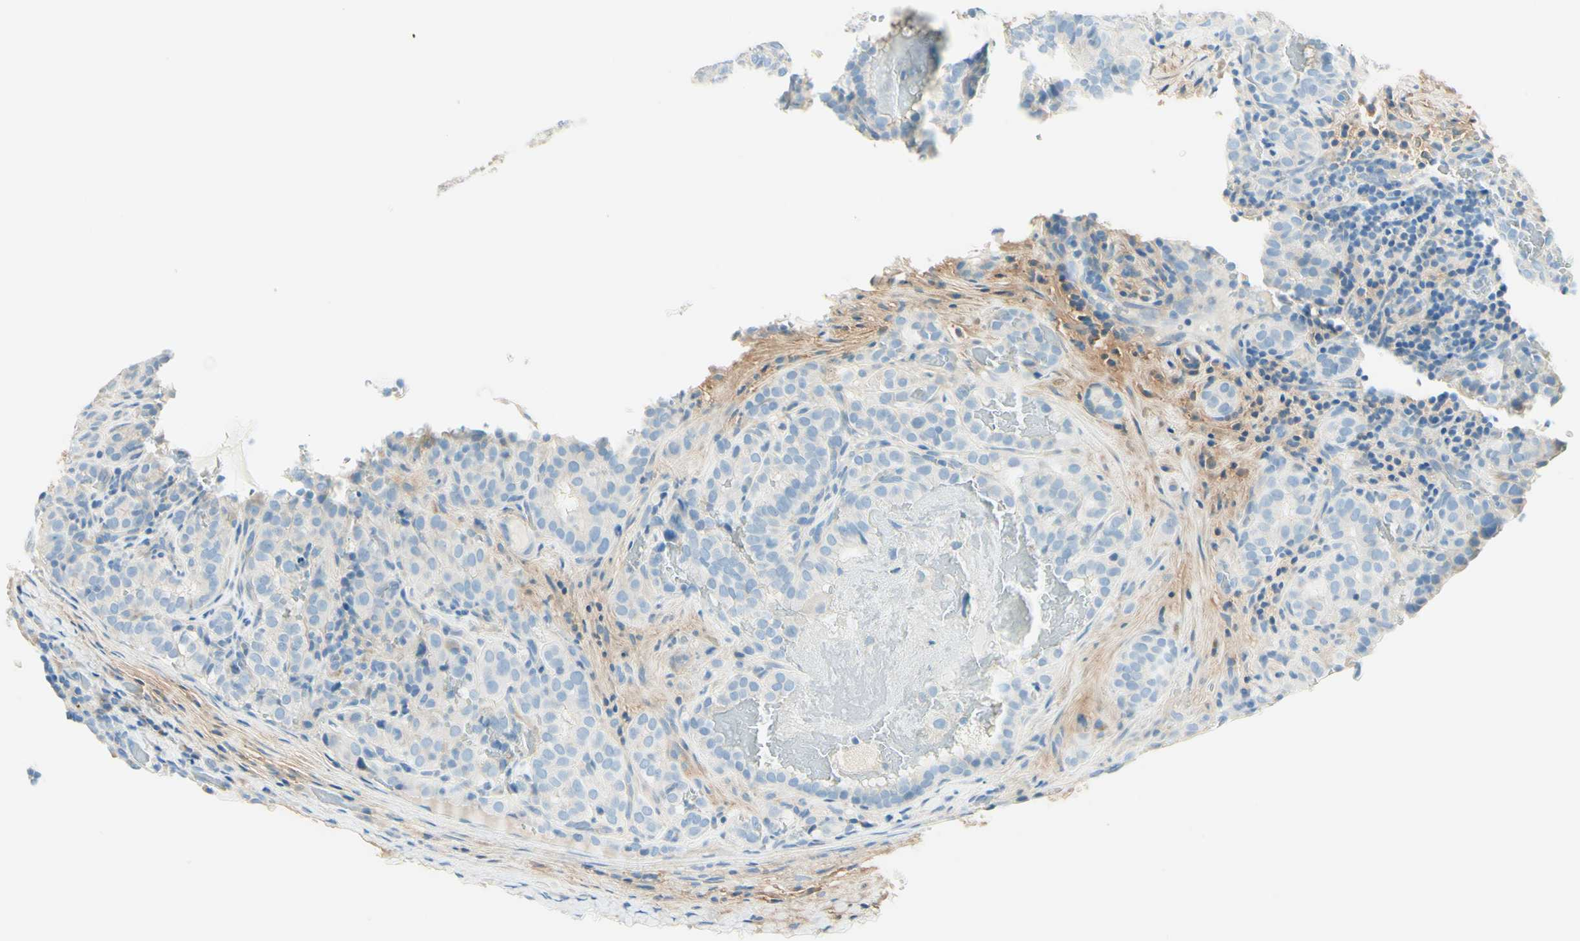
{"staining": {"intensity": "negative", "quantity": "none", "location": "none"}, "tissue": "thyroid cancer", "cell_type": "Tumor cells", "image_type": "cancer", "snomed": [{"axis": "morphology", "description": "Normal tissue, NOS"}, {"axis": "morphology", "description": "Papillary adenocarcinoma, NOS"}, {"axis": "topography", "description": "Thyroid gland"}], "caption": "Tumor cells show no significant staining in papillary adenocarcinoma (thyroid).", "gene": "NCBP2L", "patient": {"sex": "female", "age": 30}}